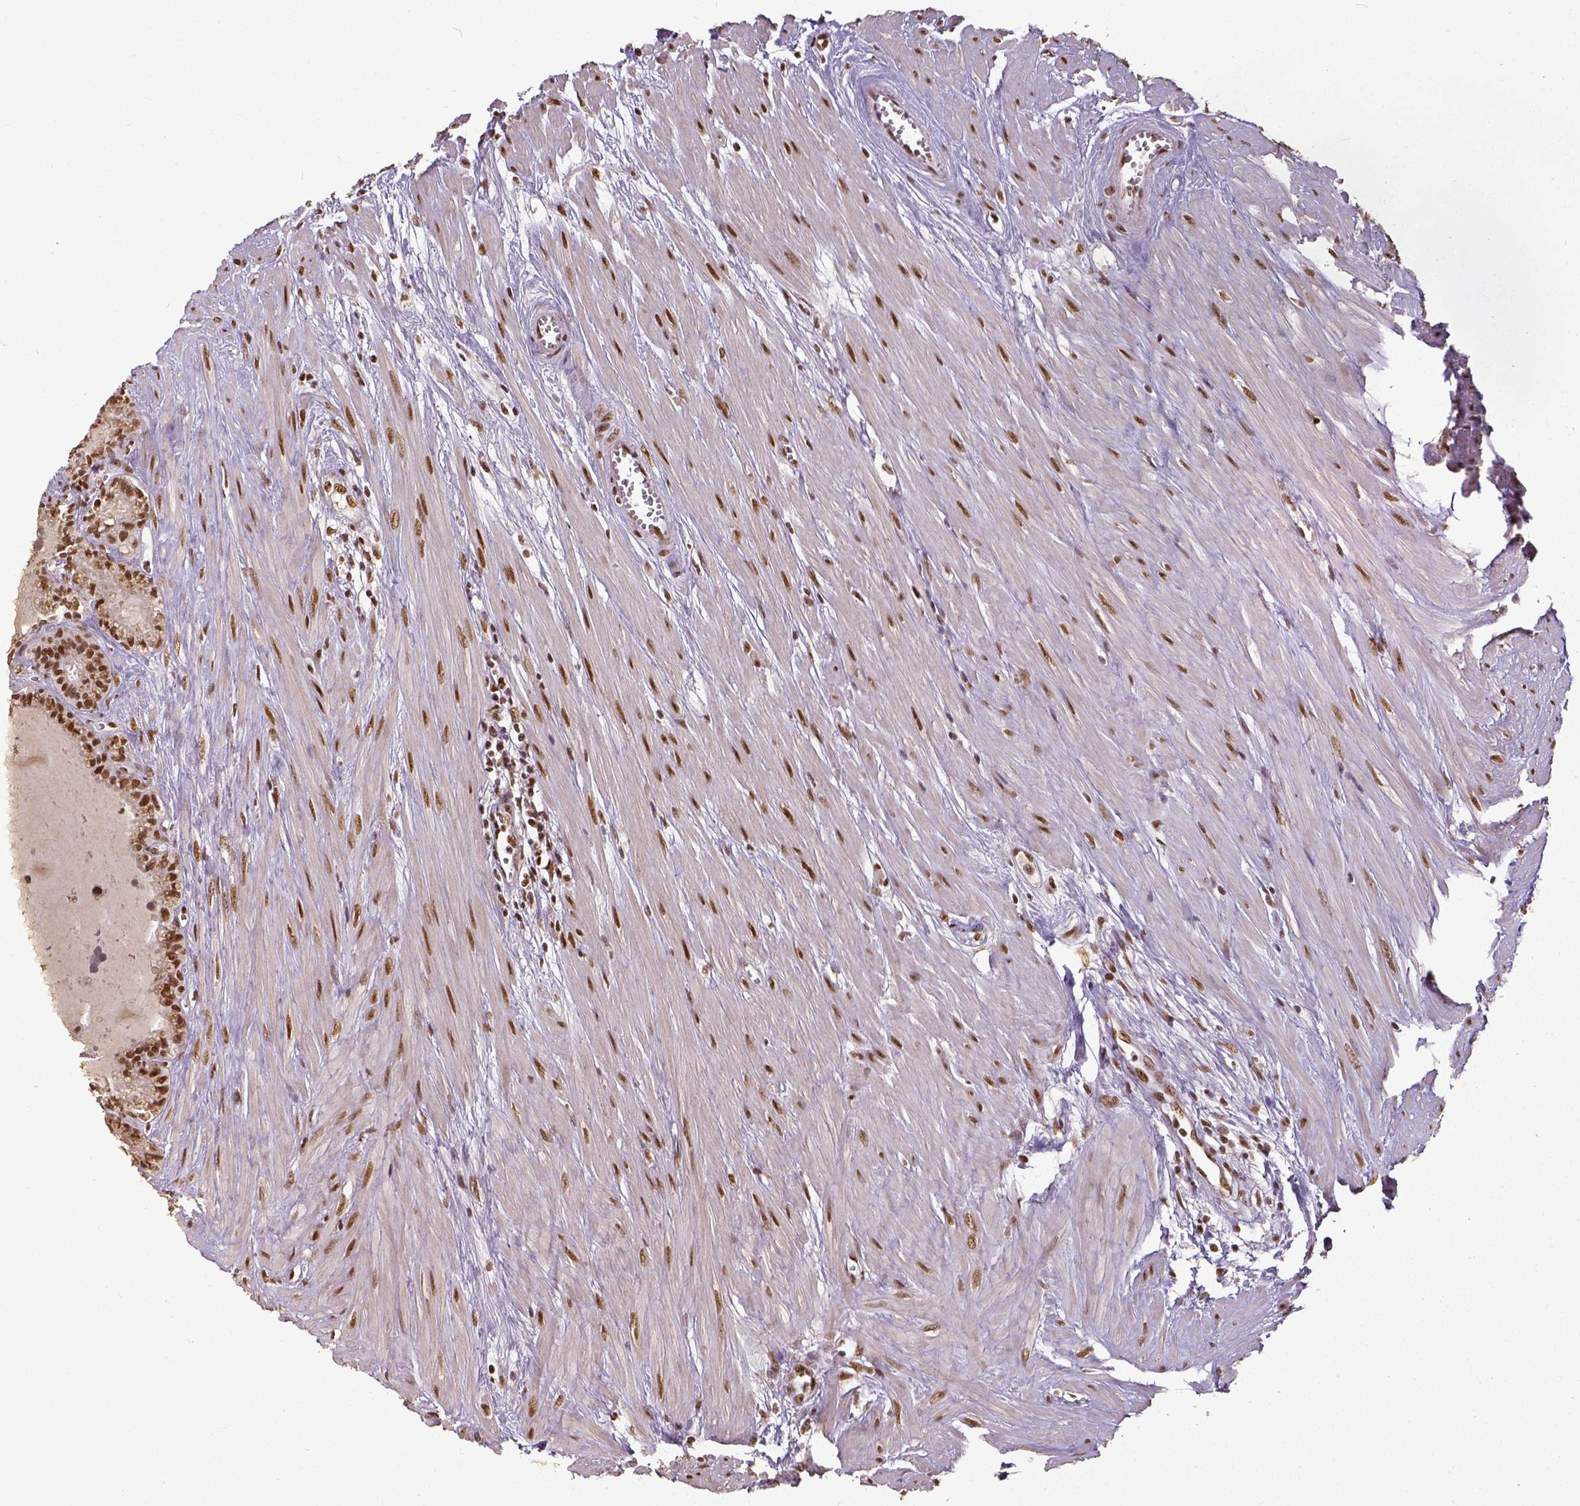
{"staining": {"intensity": "moderate", "quantity": "25%-75%", "location": "nuclear"}, "tissue": "seminal vesicle", "cell_type": "Glandular cells", "image_type": "normal", "snomed": [{"axis": "morphology", "description": "Normal tissue, NOS"}, {"axis": "morphology", "description": "Urothelial carcinoma, NOS"}, {"axis": "topography", "description": "Urinary bladder"}, {"axis": "topography", "description": "Seminal veicle"}], "caption": "Seminal vesicle was stained to show a protein in brown. There is medium levels of moderate nuclear expression in approximately 25%-75% of glandular cells. (brown staining indicates protein expression, while blue staining denotes nuclei).", "gene": "ATRX", "patient": {"sex": "male", "age": 76}}